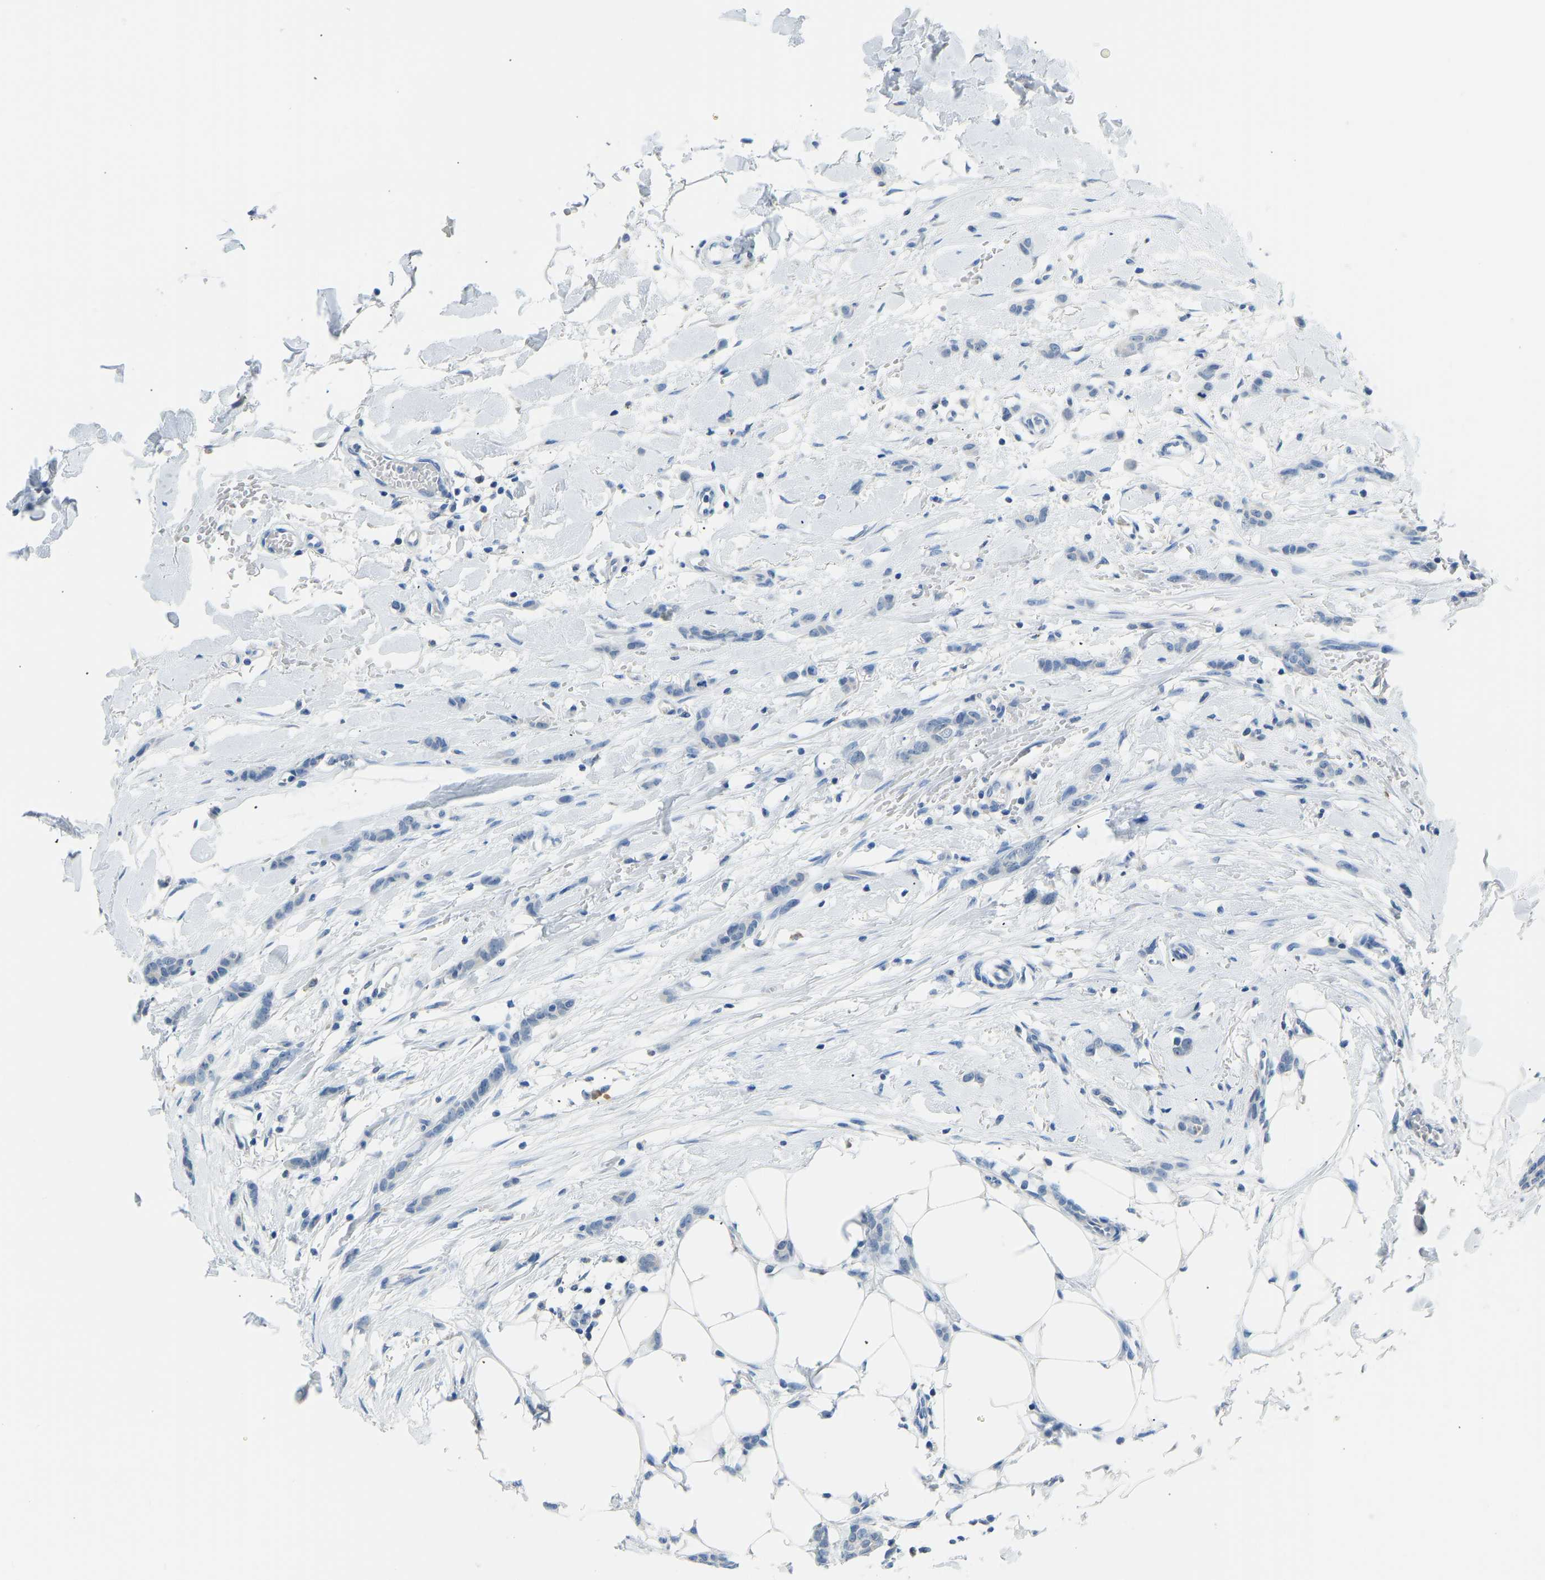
{"staining": {"intensity": "negative", "quantity": "none", "location": "none"}, "tissue": "breast cancer", "cell_type": "Tumor cells", "image_type": "cancer", "snomed": [{"axis": "morphology", "description": "Lobular carcinoma"}, {"axis": "topography", "description": "Skin"}, {"axis": "topography", "description": "Breast"}], "caption": "An immunohistochemistry image of breast cancer is shown. There is no staining in tumor cells of breast cancer.", "gene": "VRK1", "patient": {"sex": "female", "age": 46}}